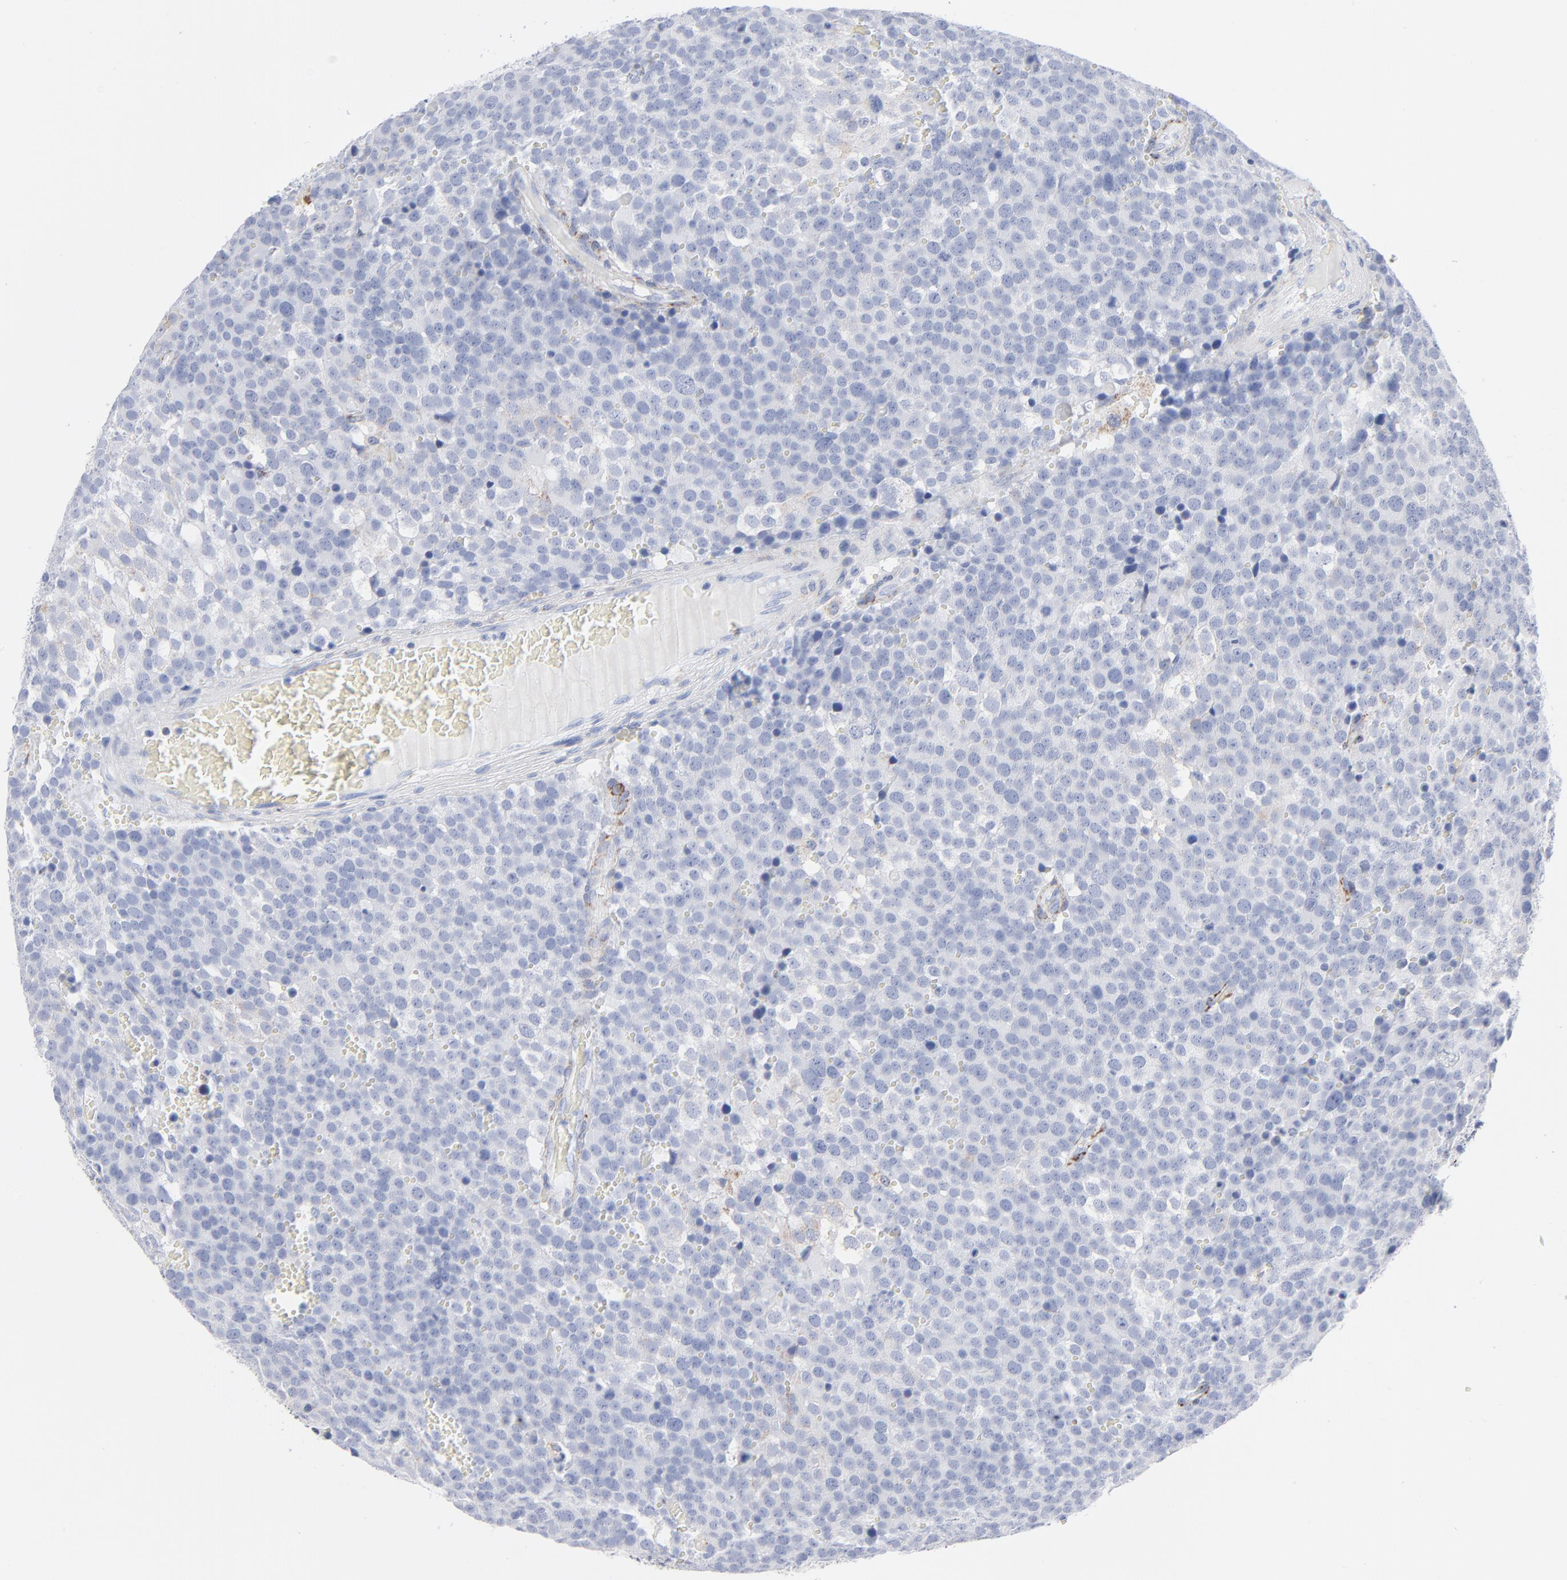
{"staining": {"intensity": "negative", "quantity": "none", "location": "none"}, "tissue": "testis cancer", "cell_type": "Tumor cells", "image_type": "cancer", "snomed": [{"axis": "morphology", "description": "Seminoma, NOS"}, {"axis": "topography", "description": "Testis"}], "caption": "This is a photomicrograph of IHC staining of testis cancer, which shows no staining in tumor cells.", "gene": "CHCHD10", "patient": {"sex": "male", "age": 71}}